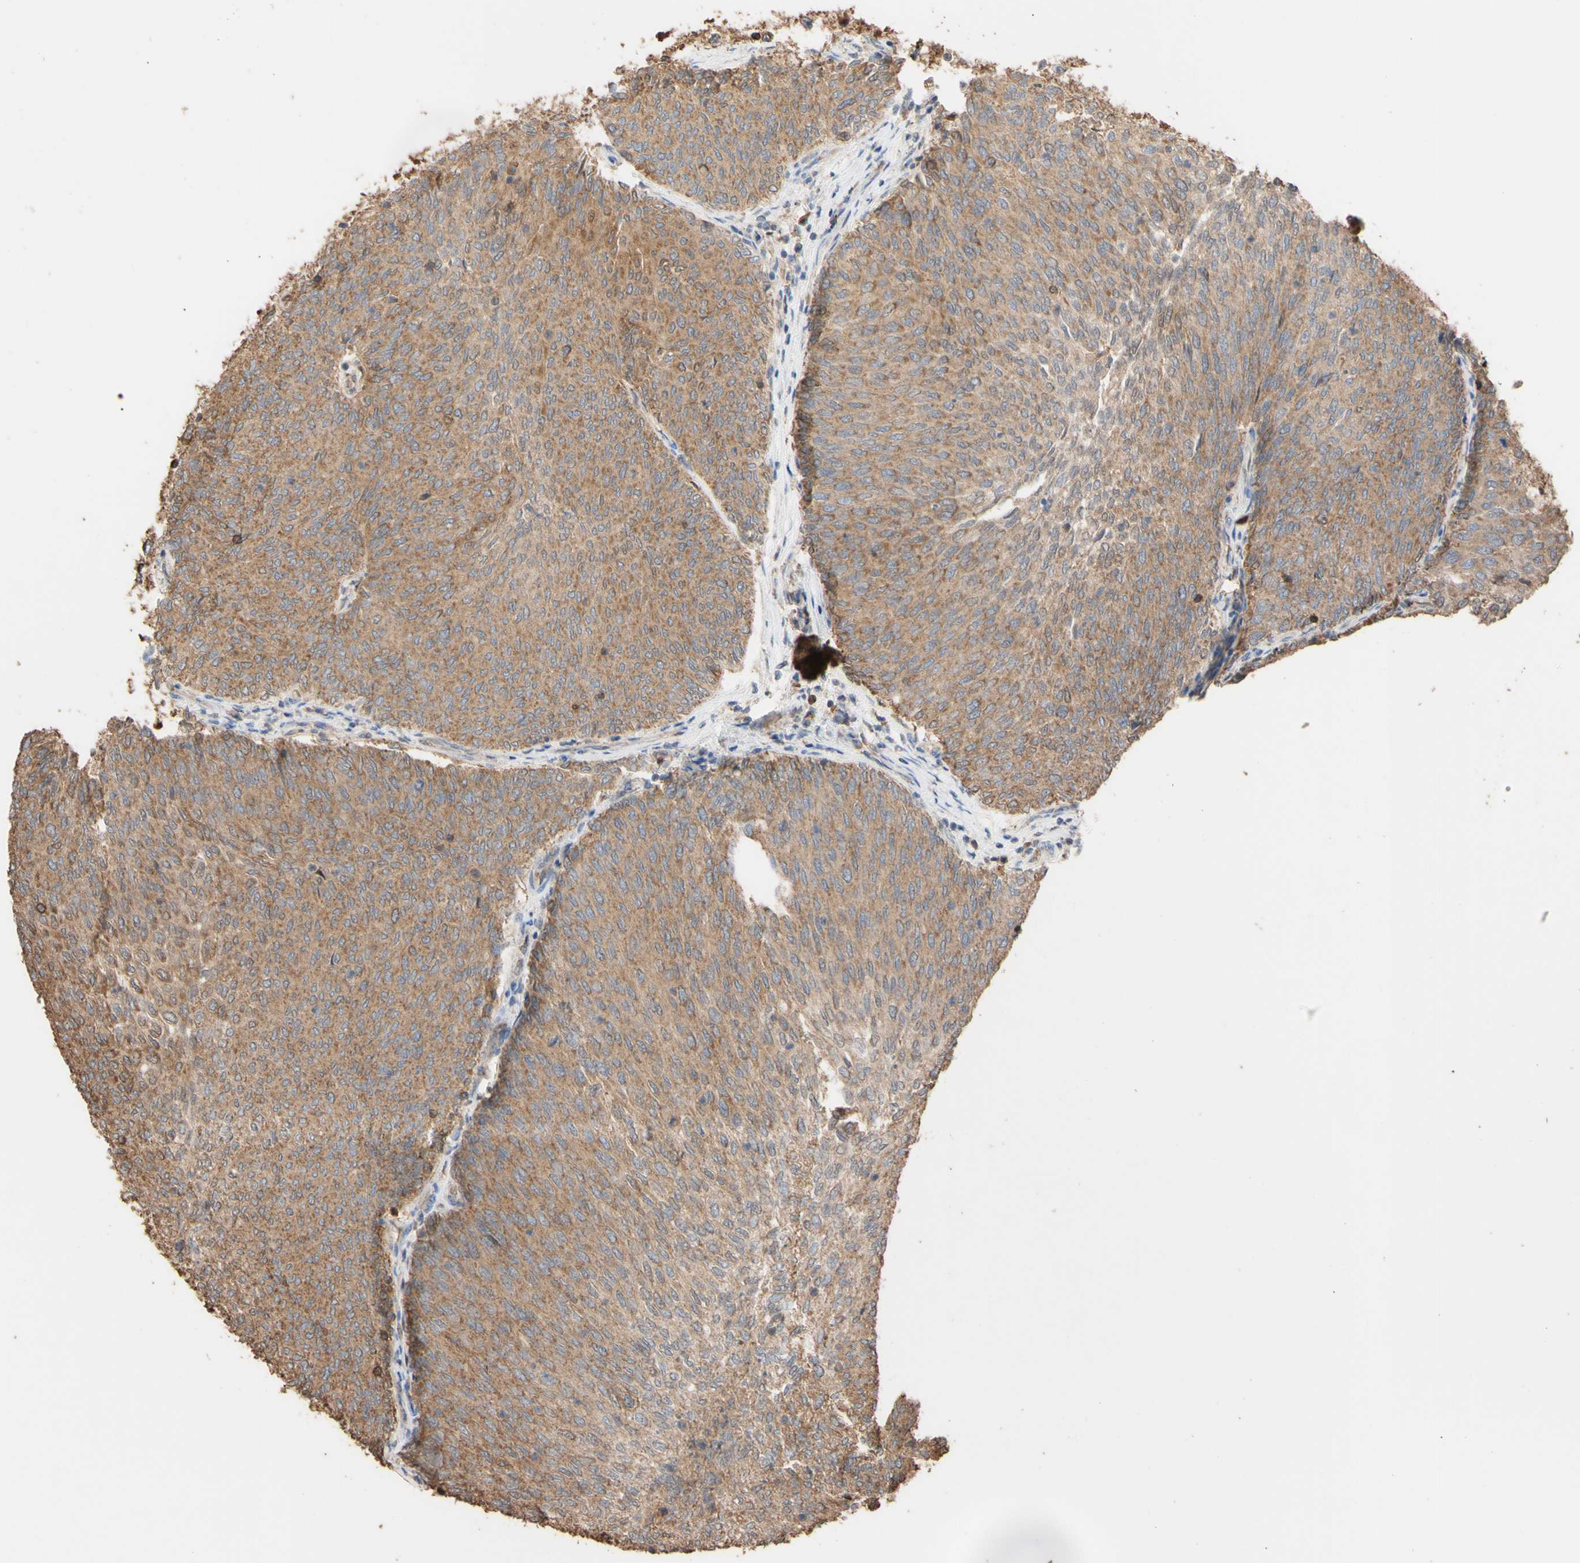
{"staining": {"intensity": "moderate", "quantity": ">75%", "location": "cytoplasmic/membranous"}, "tissue": "urothelial cancer", "cell_type": "Tumor cells", "image_type": "cancer", "snomed": [{"axis": "morphology", "description": "Urothelial carcinoma, Low grade"}, {"axis": "topography", "description": "Urinary bladder"}], "caption": "Immunohistochemistry (IHC) histopathology image of neoplastic tissue: human urothelial cancer stained using immunohistochemistry reveals medium levels of moderate protein expression localized specifically in the cytoplasmic/membranous of tumor cells, appearing as a cytoplasmic/membranous brown color.", "gene": "ALDH9A1", "patient": {"sex": "female", "age": 79}}